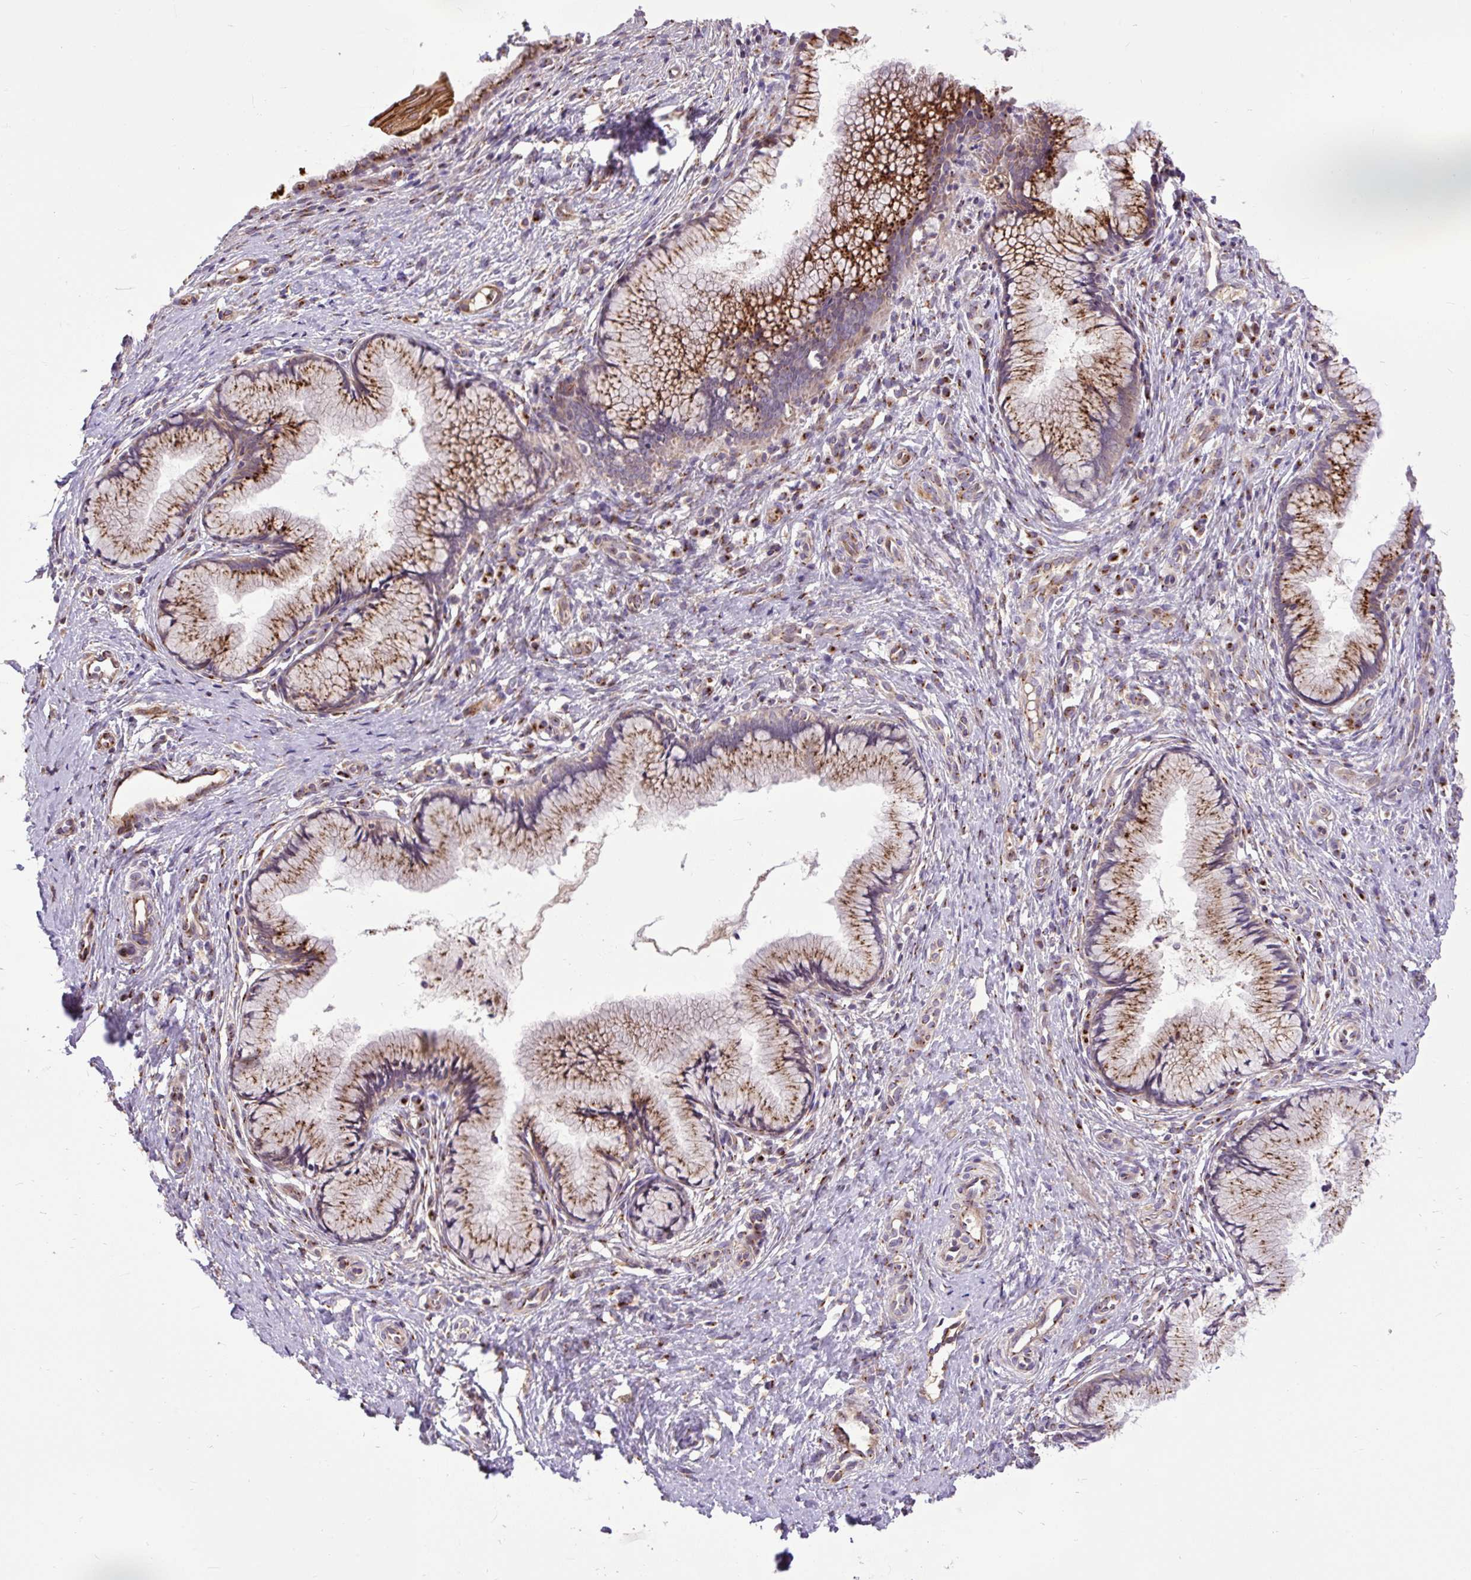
{"staining": {"intensity": "strong", "quantity": ">75%", "location": "cytoplasmic/membranous"}, "tissue": "cervix", "cell_type": "Glandular cells", "image_type": "normal", "snomed": [{"axis": "morphology", "description": "Normal tissue, NOS"}, {"axis": "topography", "description": "Cervix"}], "caption": "DAB immunohistochemical staining of unremarkable human cervix exhibits strong cytoplasmic/membranous protein expression in about >75% of glandular cells.", "gene": "MSMP", "patient": {"sex": "female", "age": 36}}